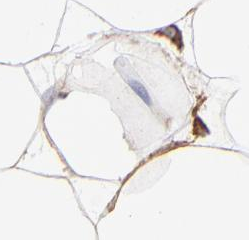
{"staining": {"intensity": "weak", "quantity": "<25%", "location": "cytoplasmic/membranous"}, "tissue": "adipose tissue", "cell_type": "Adipocytes", "image_type": "normal", "snomed": [{"axis": "morphology", "description": "Normal tissue, NOS"}, {"axis": "morphology", "description": "Duct carcinoma"}, {"axis": "topography", "description": "Breast"}, {"axis": "topography", "description": "Adipose tissue"}], "caption": "Immunohistochemistry (IHC) image of unremarkable adipose tissue stained for a protein (brown), which displays no positivity in adipocytes. (Brightfield microscopy of DAB immunohistochemistry at high magnification).", "gene": "PFKM", "patient": {"sex": "female", "age": 37}}